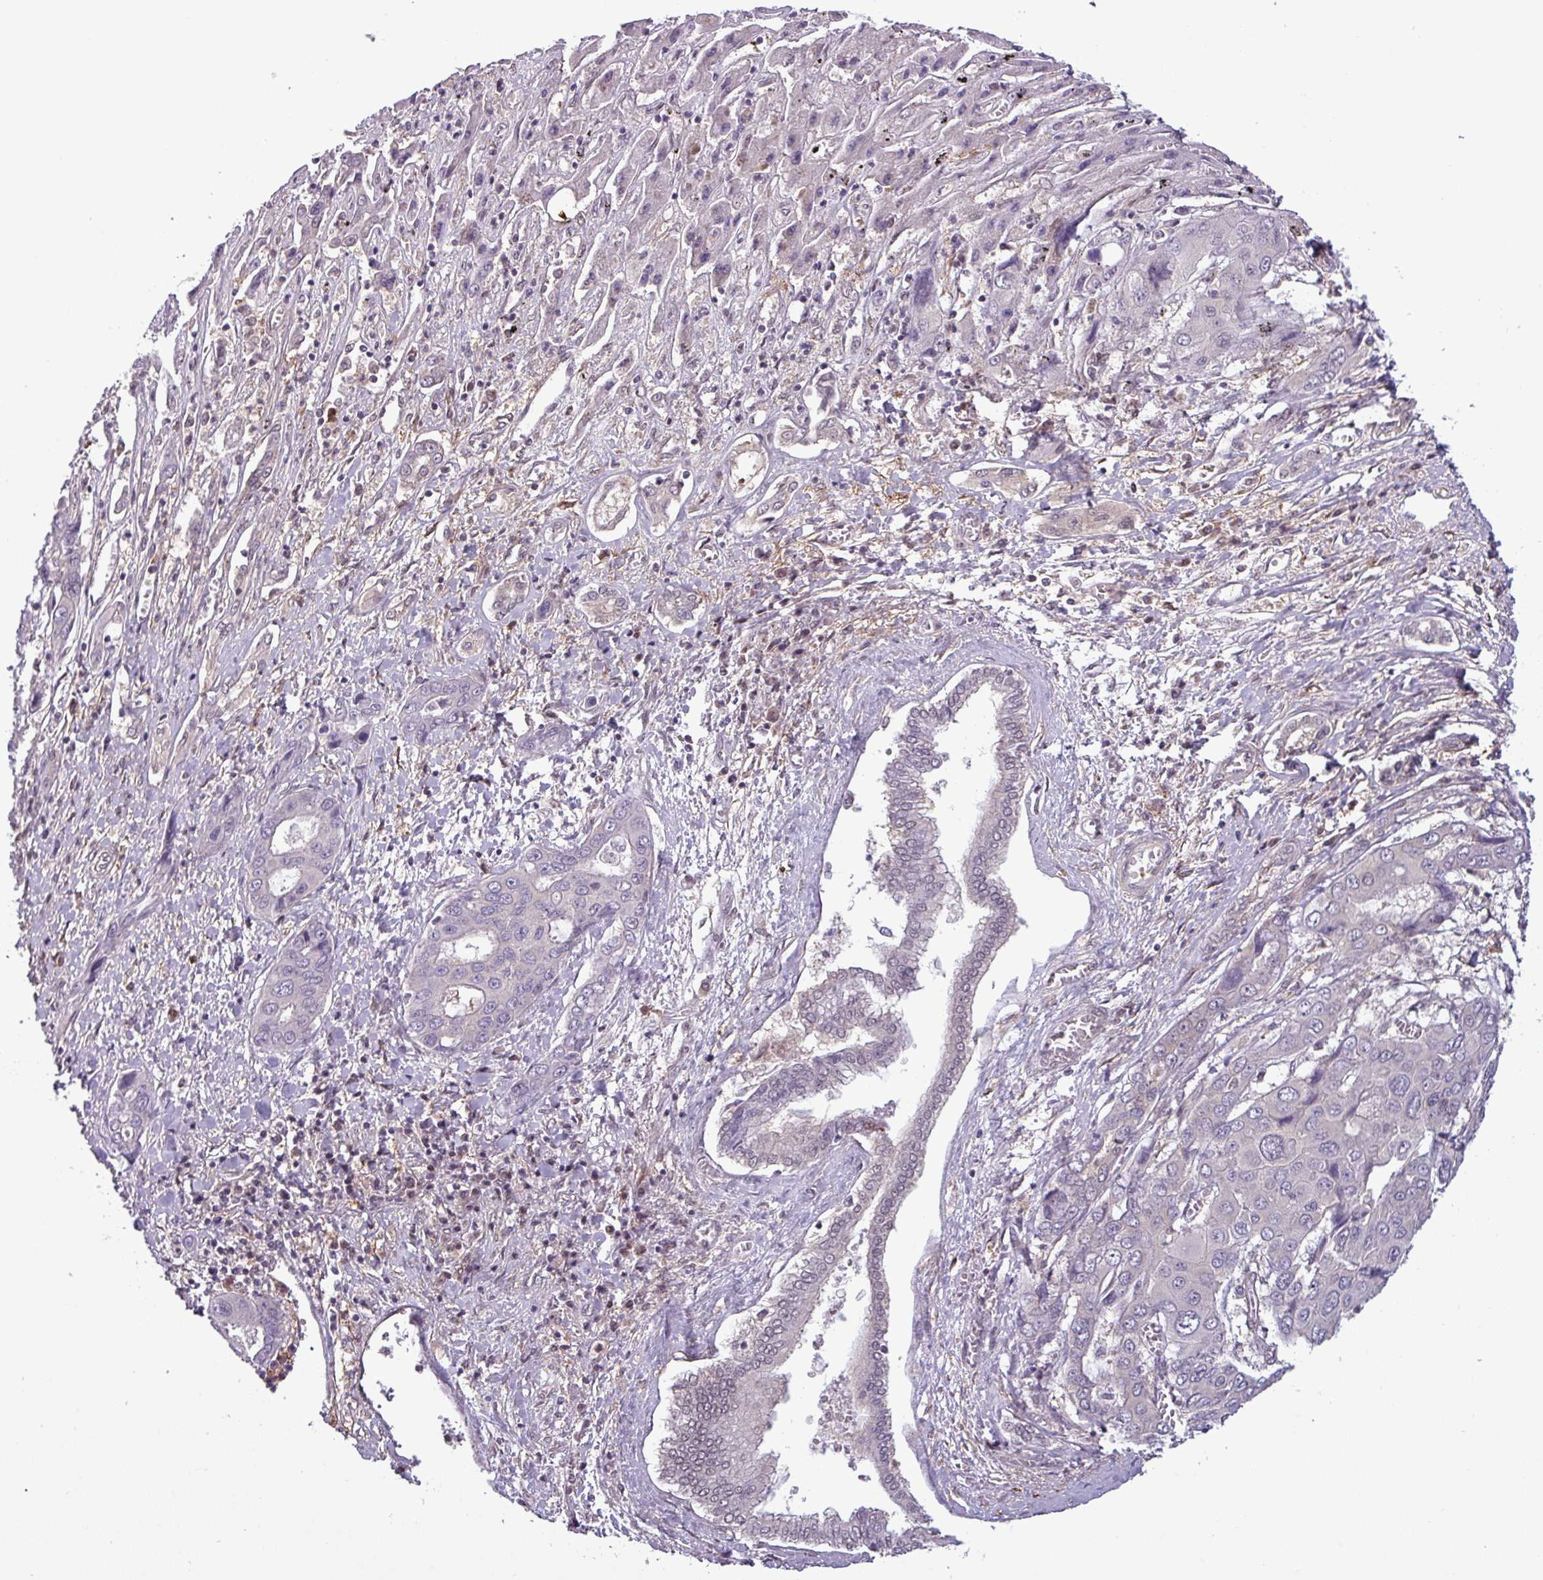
{"staining": {"intensity": "negative", "quantity": "none", "location": "none"}, "tissue": "liver cancer", "cell_type": "Tumor cells", "image_type": "cancer", "snomed": [{"axis": "morphology", "description": "Cholangiocarcinoma"}, {"axis": "topography", "description": "Liver"}], "caption": "Tumor cells show no significant staining in liver cancer. (DAB immunohistochemistry (IHC), high magnification).", "gene": "NPFFR1", "patient": {"sex": "male", "age": 67}}